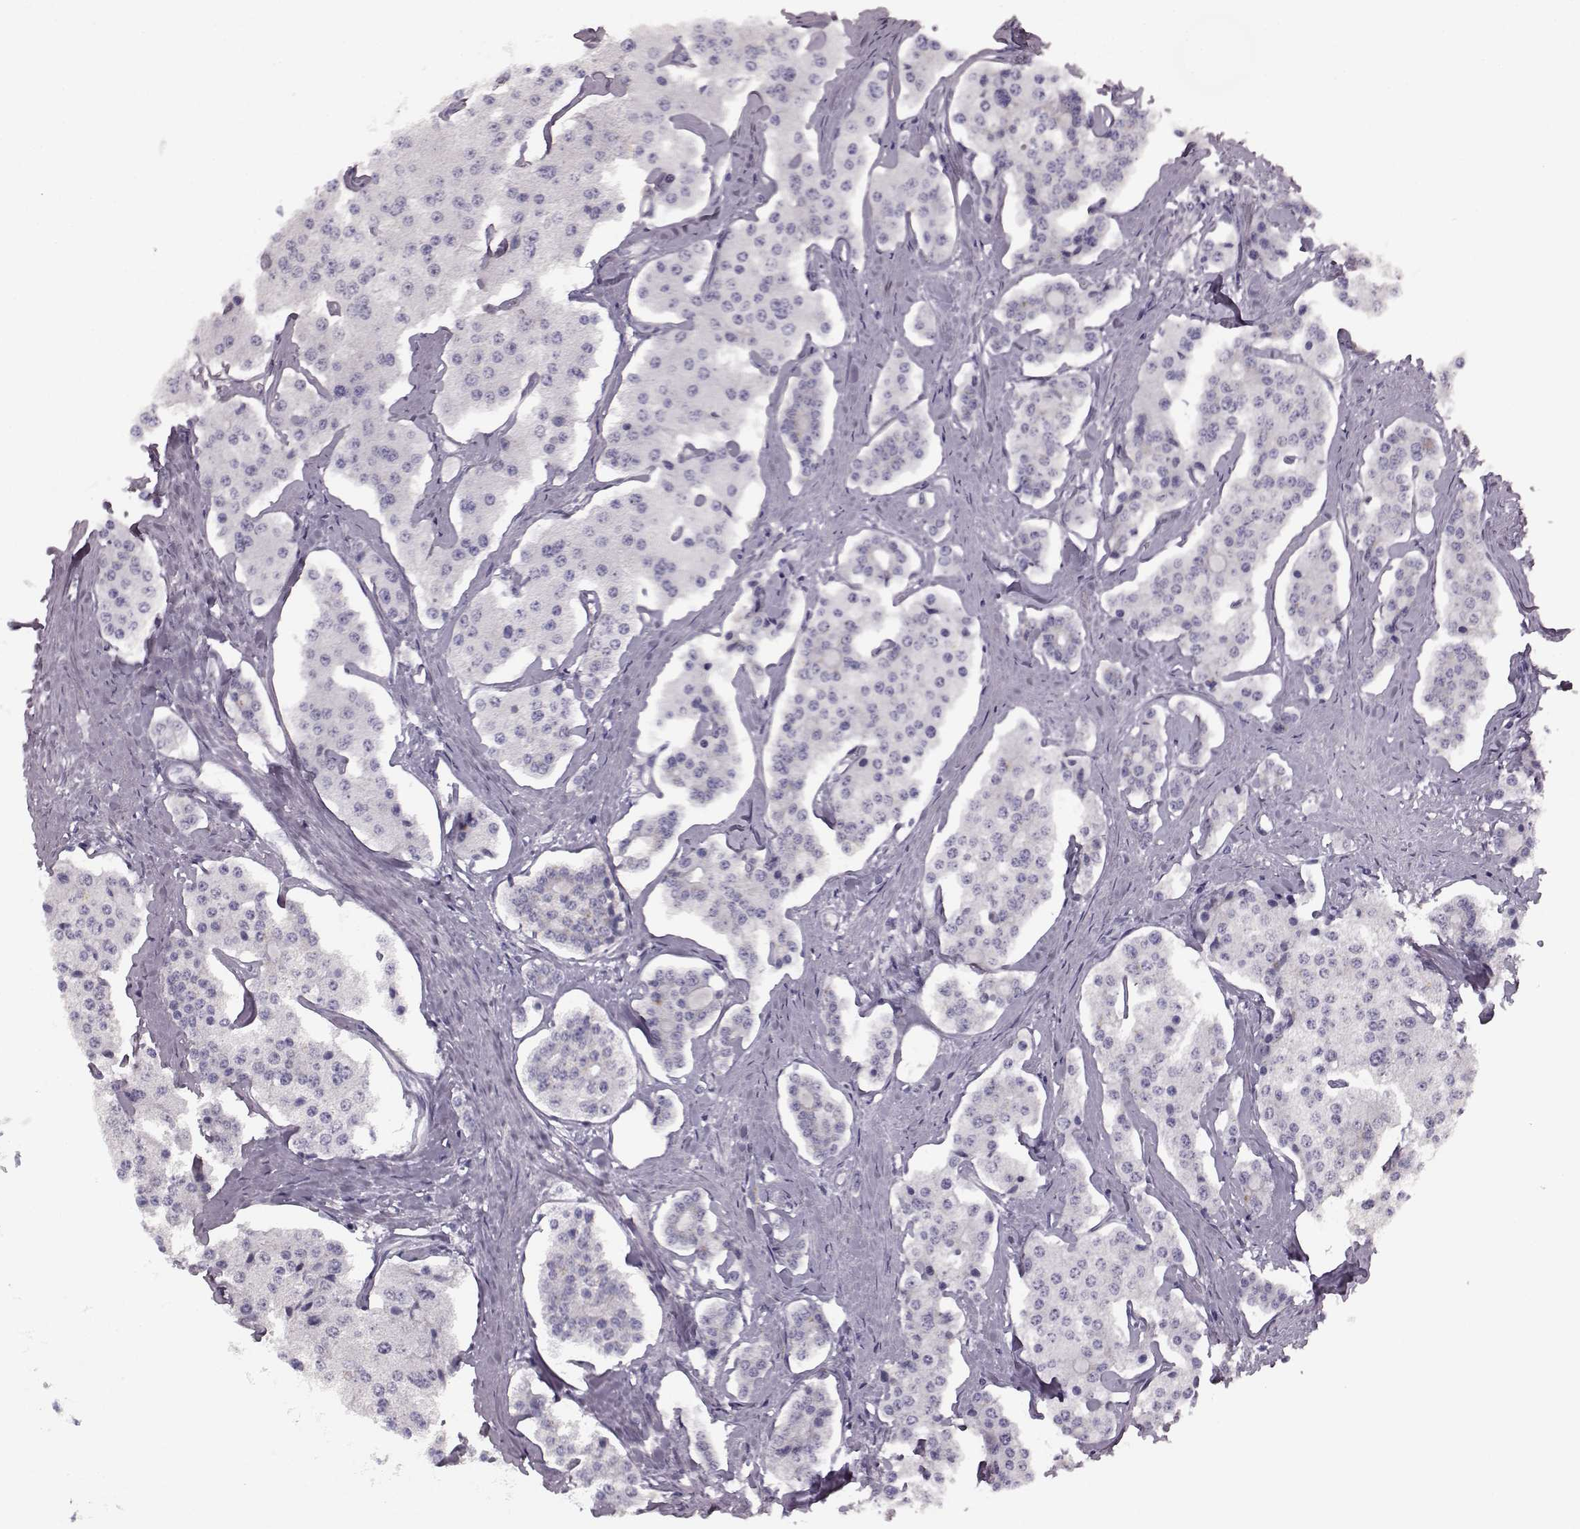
{"staining": {"intensity": "negative", "quantity": "none", "location": "none"}, "tissue": "carcinoid", "cell_type": "Tumor cells", "image_type": "cancer", "snomed": [{"axis": "morphology", "description": "Carcinoid, malignant, NOS"}, {"axis": "topography", "description": "Small intestine"}], "caption": "Tumor cells are negative for protein expression in human carcinoid.", "gene": "CRYBA2", "patient": {"sex": "female", "age": 65}}